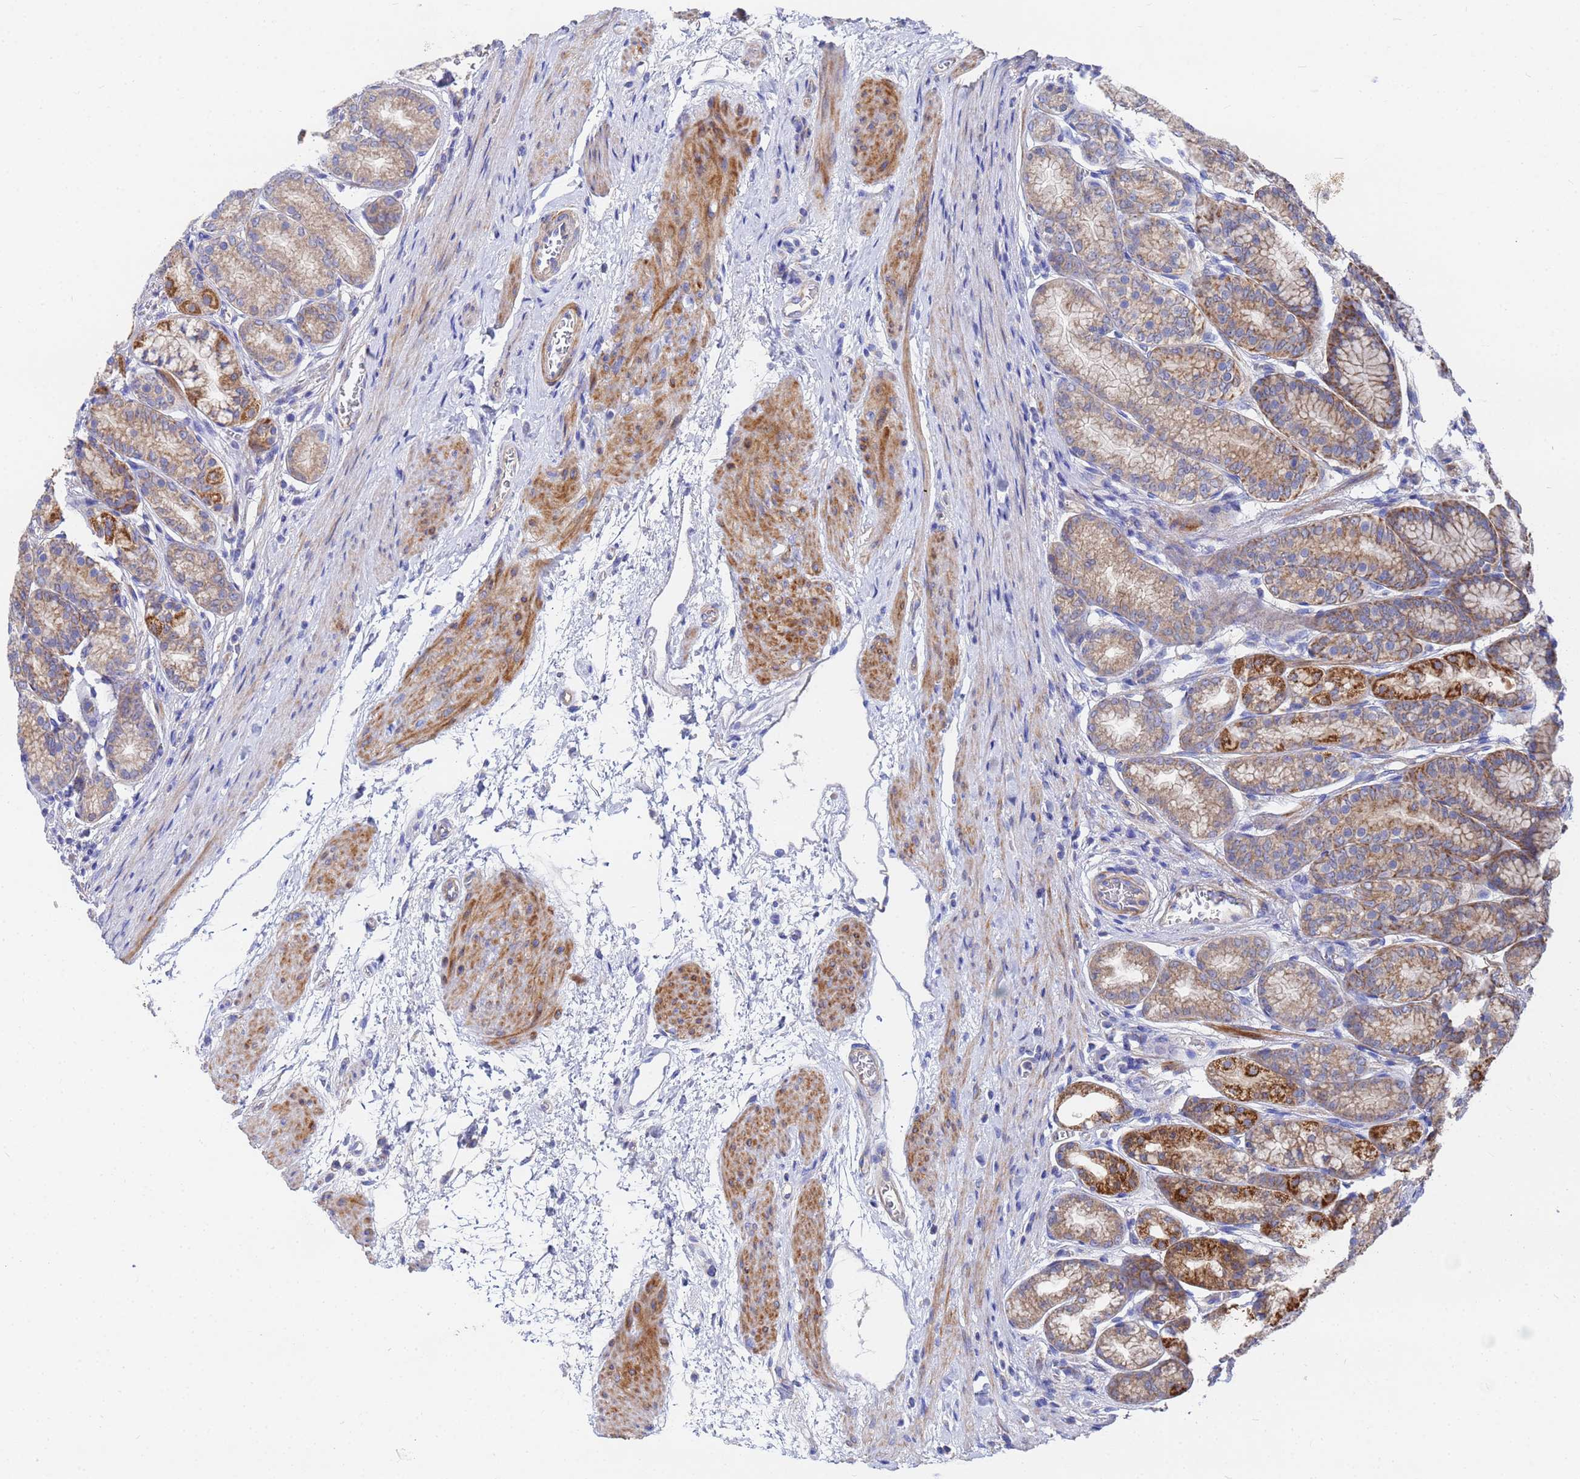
{"staining": {"intensity": "strong", "quantity": ">75%", "location": "cytoplasmic/membranous"}, "tissue": "stomach", "cell_type": "Glandular cells", "image_type": "normal", "snomed": [{"axis": "morphology", "description": "Normal tissue, NOS"}, {"axis": "morphology", "description": "Adenocarcinoma, NOS"}, {"axis": "morphology", "description": "Adenocarcinoma, High grade"}, {"axis": "topography", "description": "Stomach, upper"}, {"axis": "topography", "description": "Stomach"}], "caption": "Stomach stained for a protein demonstrates strong cytoplasmic/membranous positivity in glandular cells.", "gene": "FAHD2A", "patient": {"sex": "female", "age": 65}}